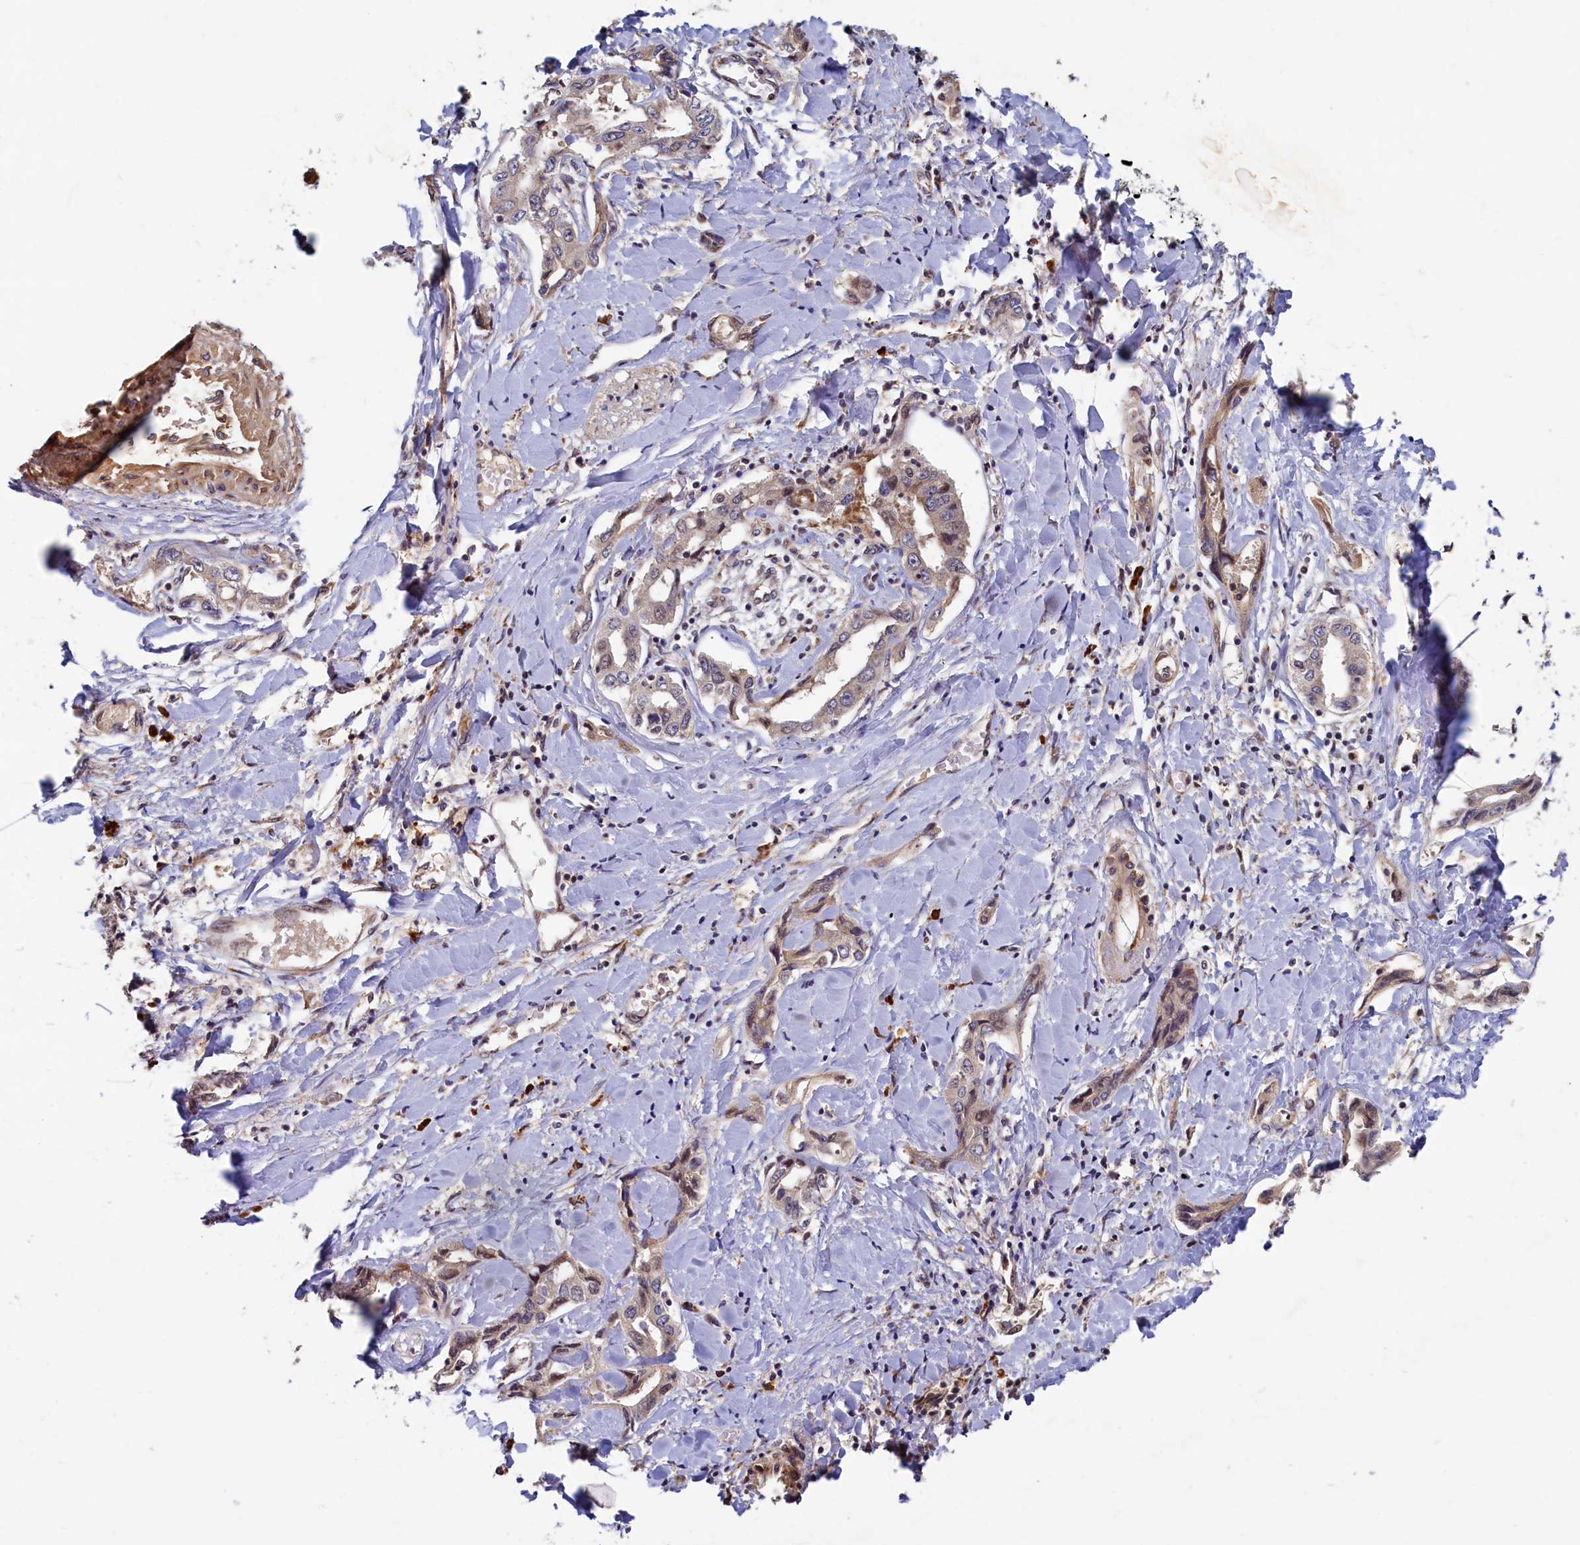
{"staining": {"intensity": "weak", "quantity": "<25%", "location": "cytoplasmic/membranous,nuclear"}, "tissue": "liver cancer", "cell_type": "Tumor cells", "image_type": "cancer", "snomed": [{"axis": "morphology", "description": "Cholangiocarcinoma"}, {"axis": "topography", "description": "Liver"}], "caption": "An immunohistochemistry photomicrograph of liver cholangiocarcinoma is shown. There is no staining in tumor cells of liver cholangiocarcinoma.", "gene": "SLC16A14", "patient": {"sex": "male", "age": 59}}